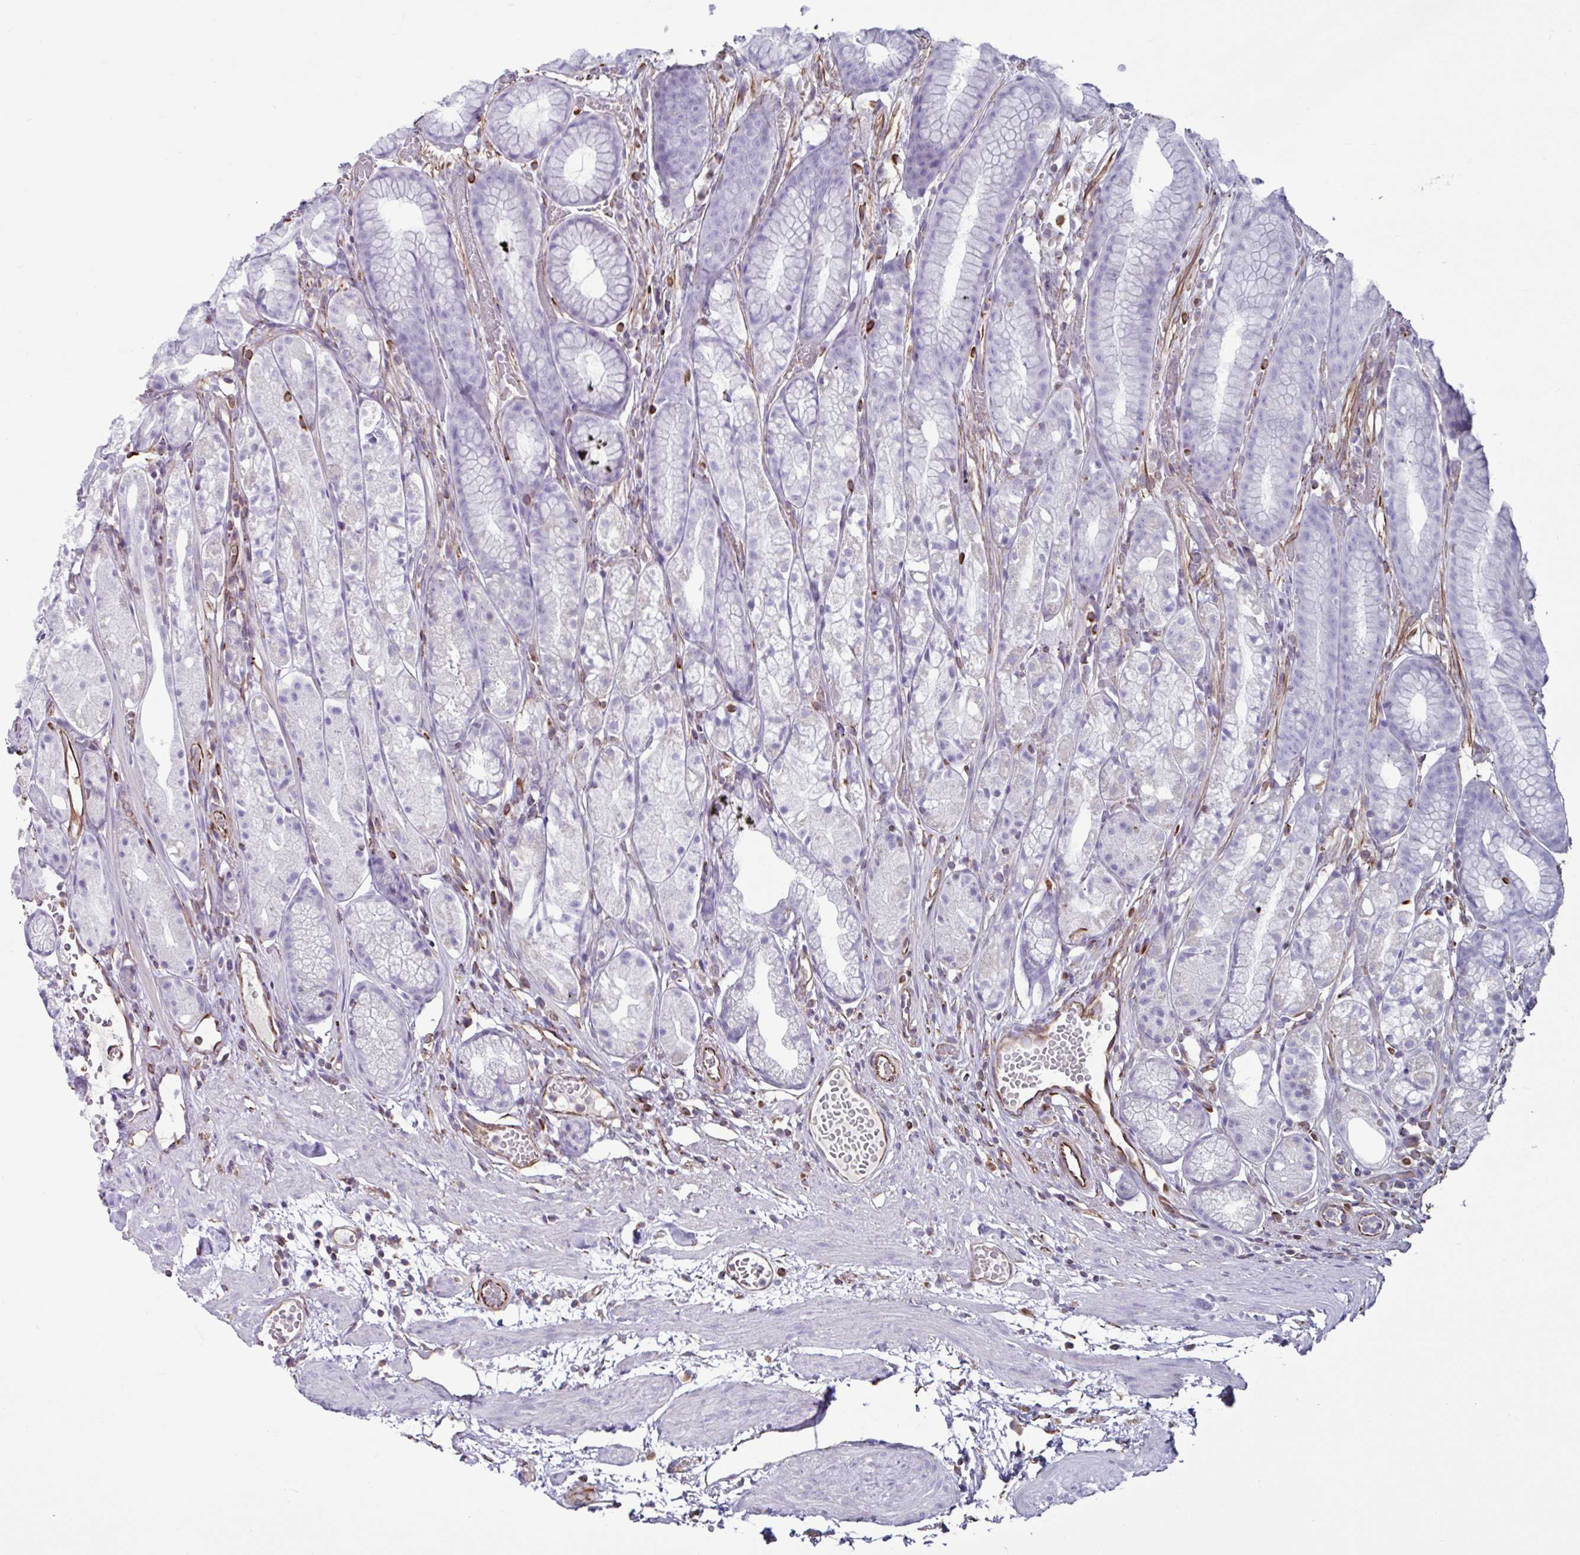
{"staining": {"intensity": "negative", "quantity": "none", "location": "none"}, "tissue": "stomach", "cell_type": "Glandular cells", "image_type": "normal", "snomed": [{"axis": "morphology", "description": "Normal tissue, NOS"}, {"axis": "topography", "description": "Smooth muscle"}, {"axis": "topography", "description": "Stomach"}], "caption": "A high-resolution photomicrograph shows immunohistochemistry staining of benign stomach, which displays no significant expression in glandular cells.", "gene": "TMEM86B", "patient": {"sex": "male", "age": 70}}